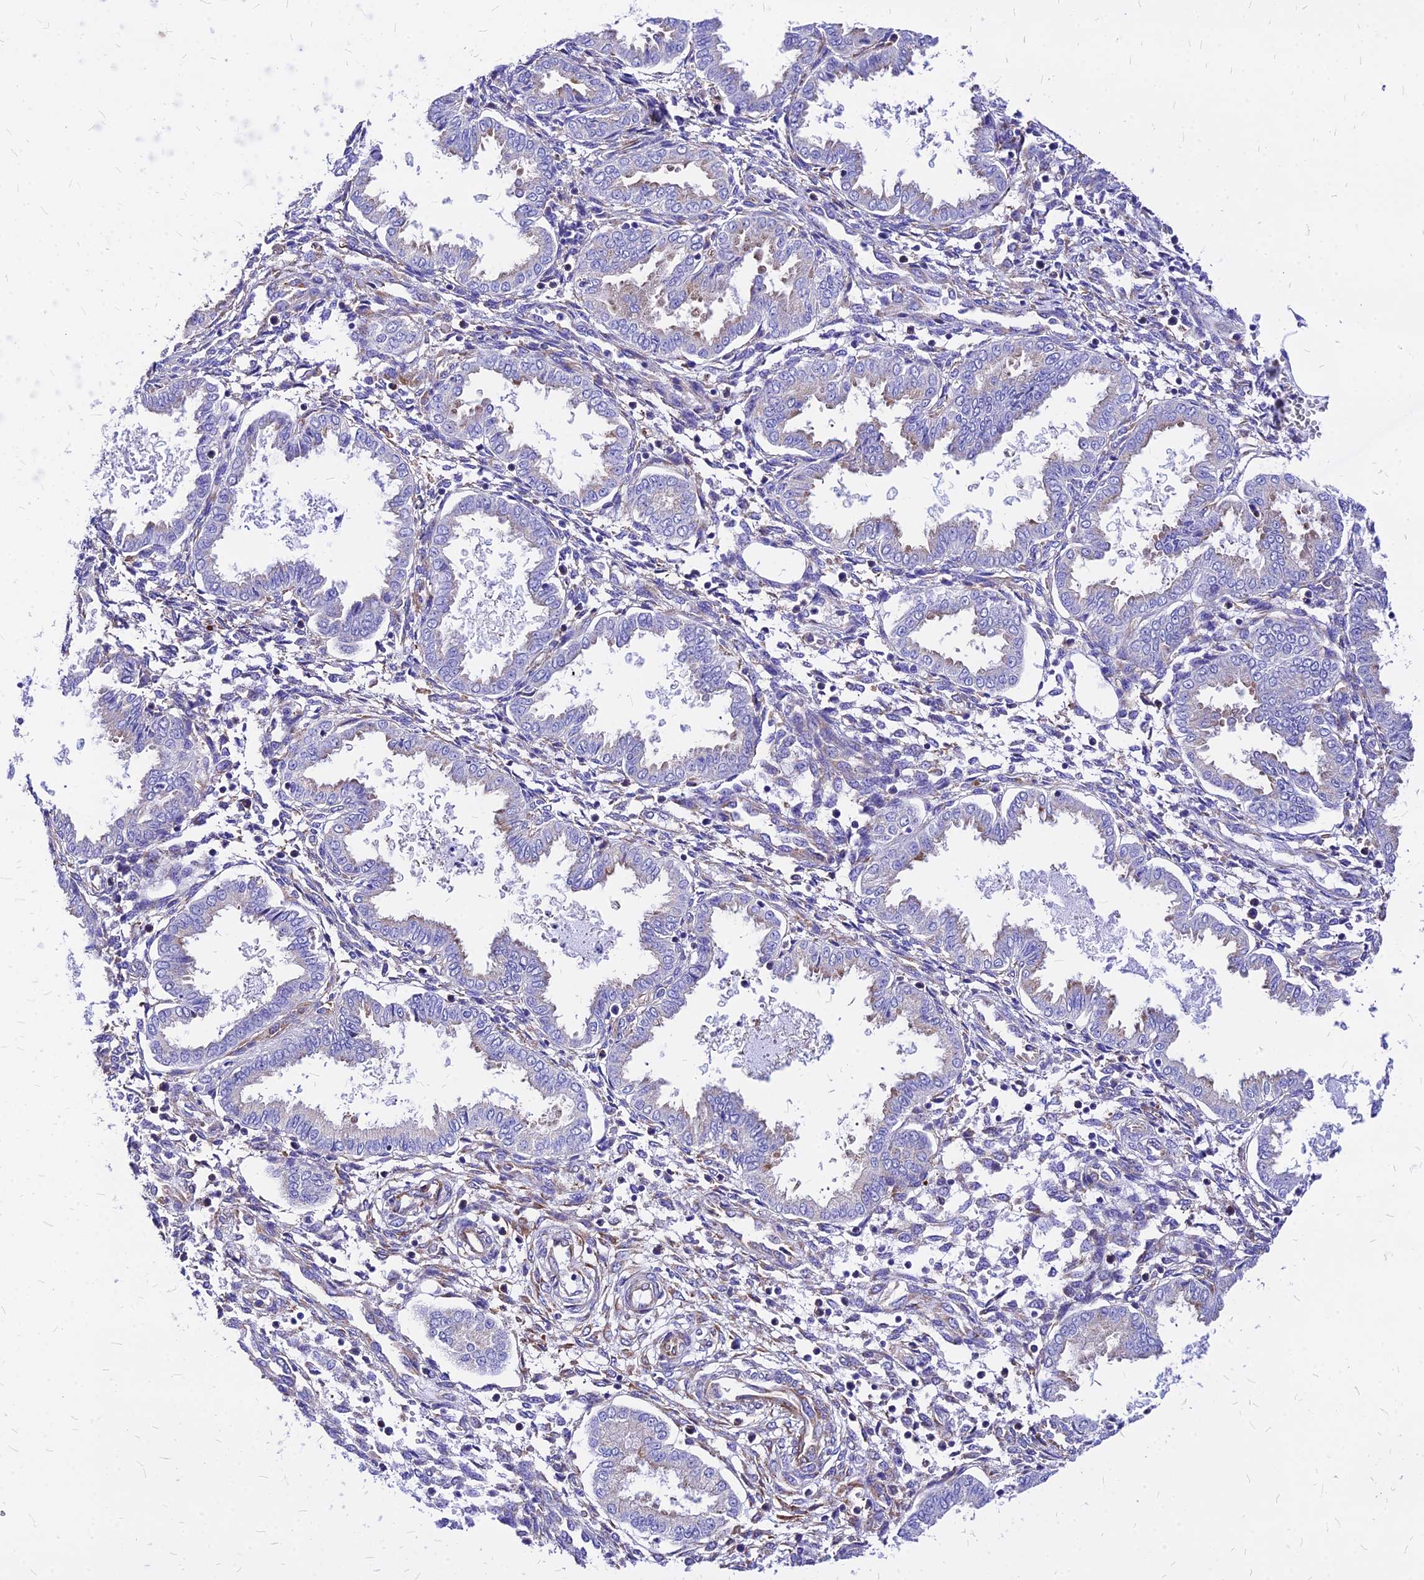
{"staining": {"intensity": "negative", "quantity": "none", "location": "none"}, "tissue": "endometrium", "cell_type": "Cells in endometrial stroma", "image_type": "normal", "snomed": [{"axis": "morphology", "description": "Normal tissue, NOS"}, {"axis": "topography", "description": "Endometrium"}], "caption": "Cells in endometrial stroma are negative for brown protein staining in benign endometrium. (Stains: DAB immunohistochemistry (IHC) with hematoxylin counter stain, Microscopy: brightfield microscopy at high magnification).", "gene": "RPL19", "patient": {"sex": "female", "age": 33}}